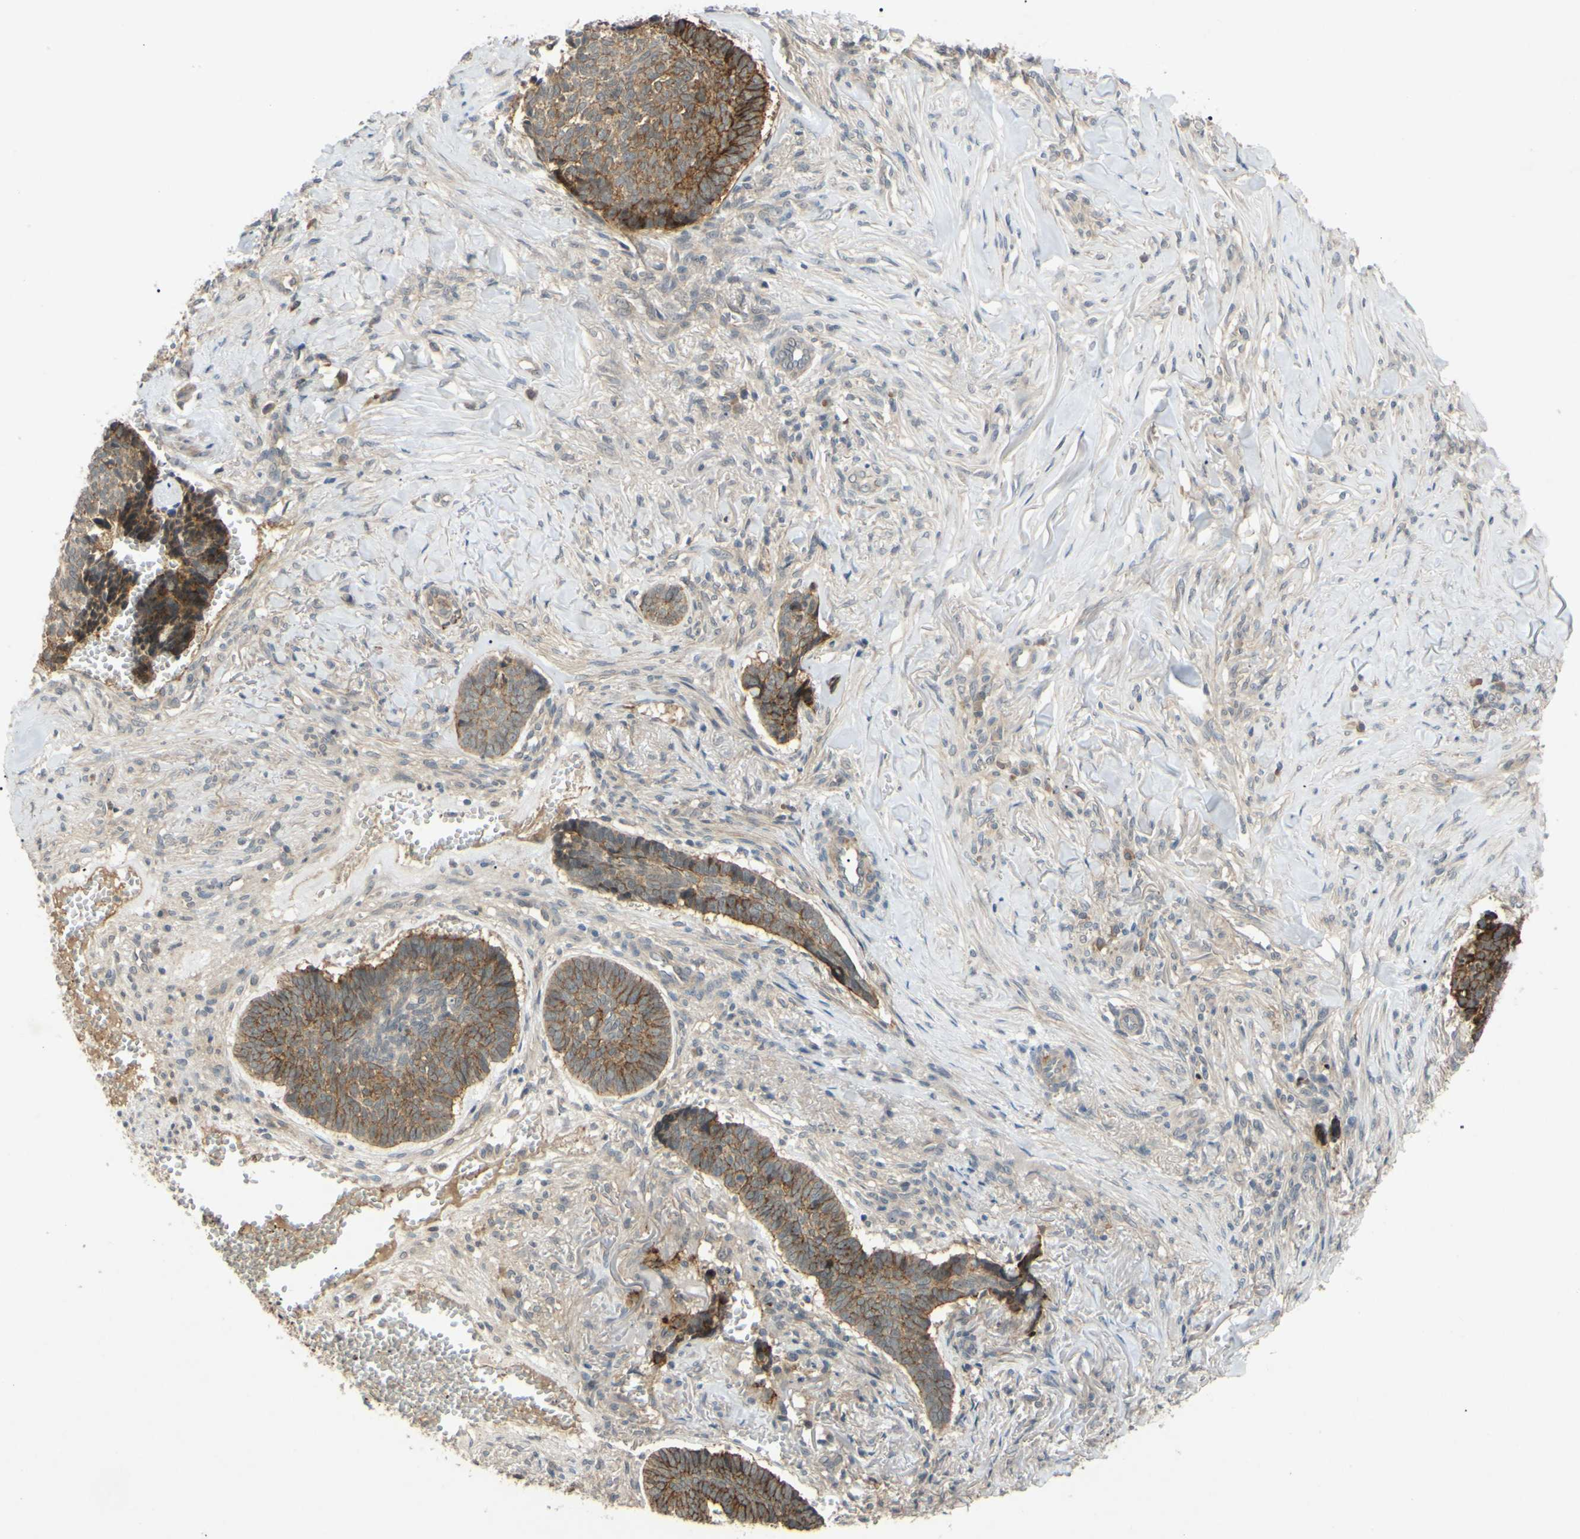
{"staining": {"intensity": "strong", "quantity": "25%-75%", "location": "cytoplasmic/membranous"}, "tissue": "skin cancer", "cell_type": "Tumor cells", "image_type": "cancer", "snomed": [{"axis": "morphology", "description": "Basal cell carcinoma"}, {"axis": "topography", "description": "Skin"}], "caption": "Immunohistochemistry (IHC) micrograph of neoplastic tissue: skin cancer stained using immunohistochemistry (IHC) displays high levels of strong protein expression localized specifically in the cytoplasmic/membranous of tumor cells, appearing as a cytoplasmic/membranous brown color.", "gene": "ALK", "patient": {"sex": "male", "age": 84}}